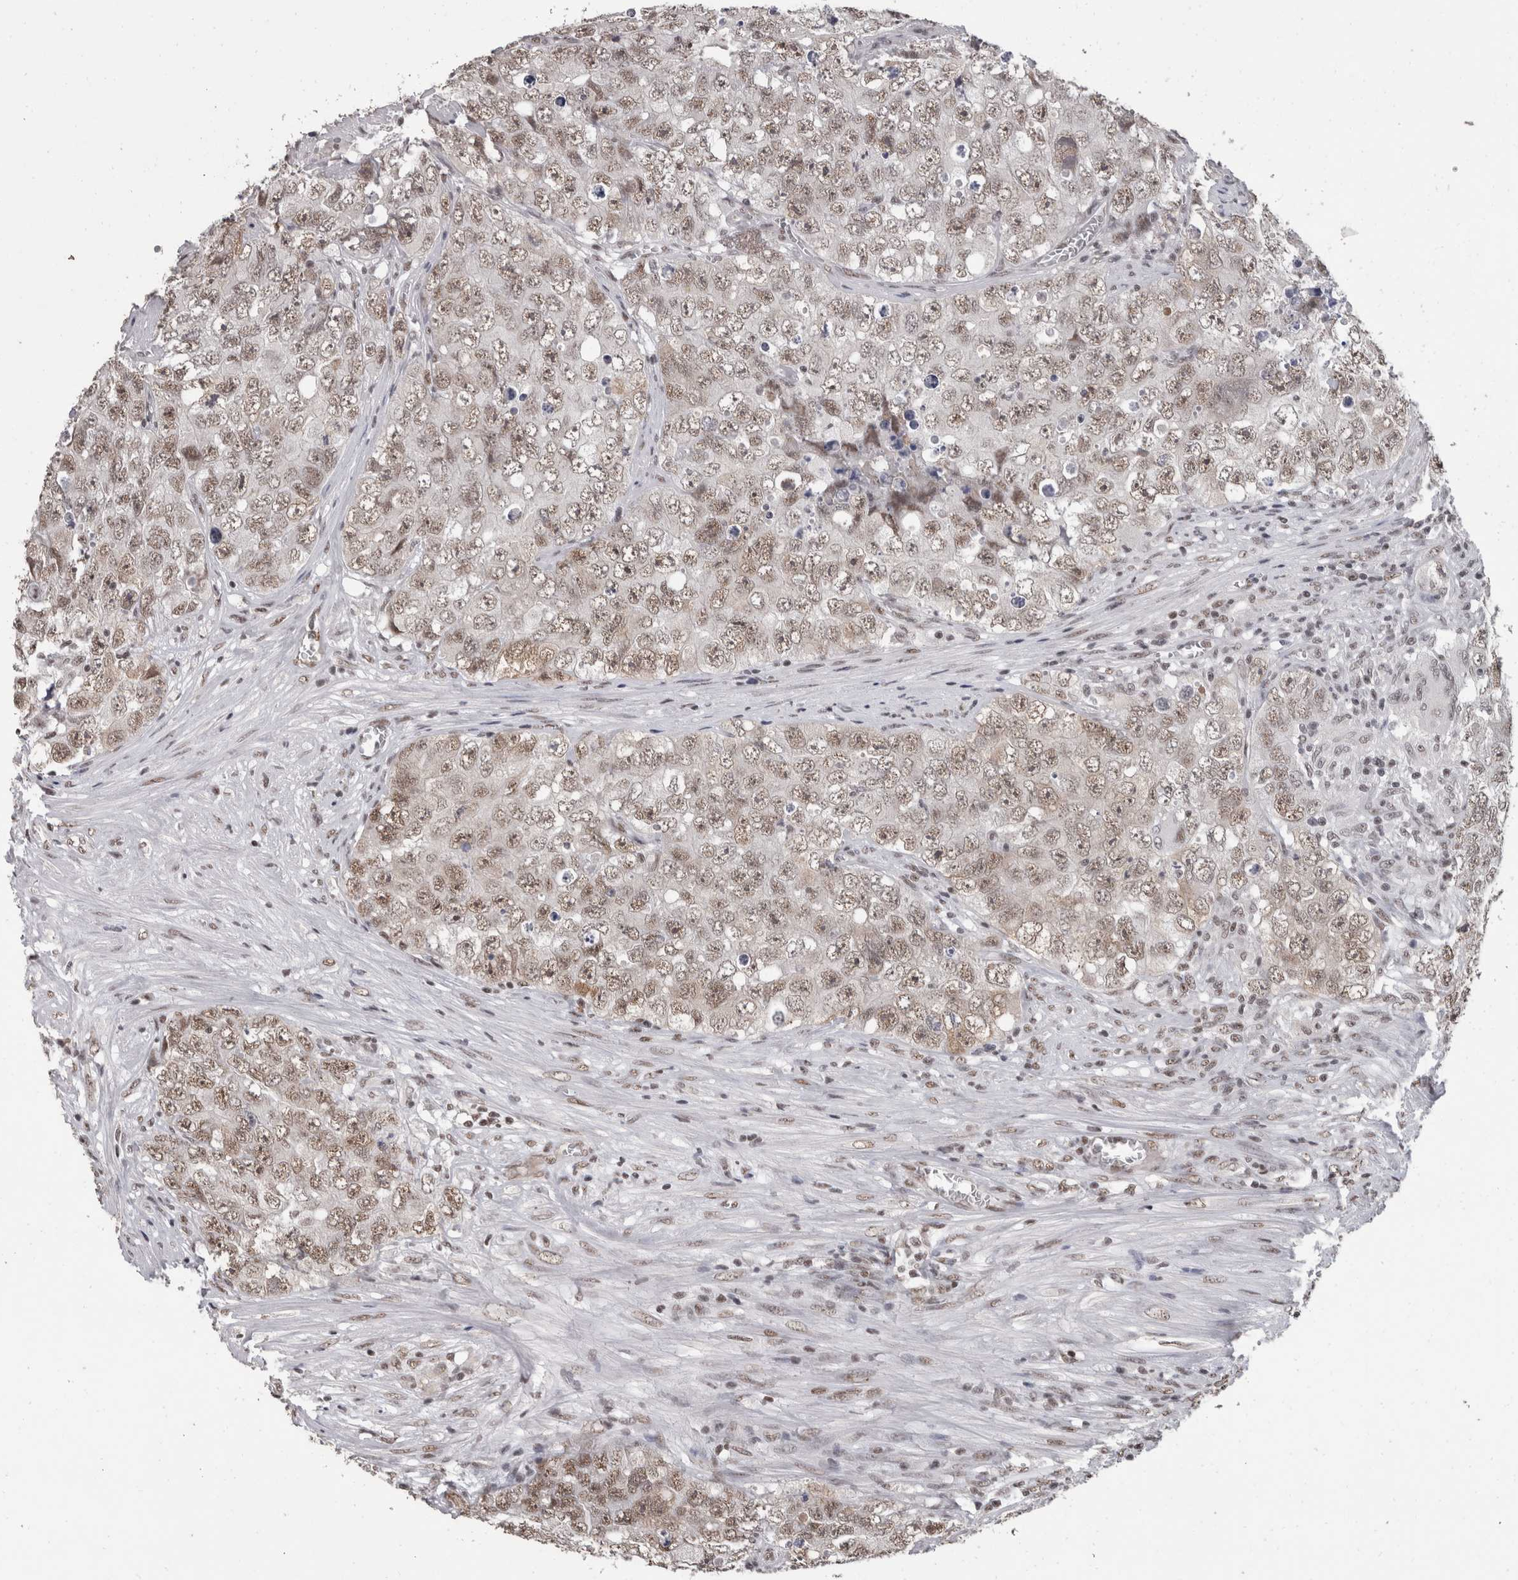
{"staining": {"intensity": "moderate", "quantity": ">75%", "location": "nuclear"}, "tissue": "testis cancer", "cell_type": "Tumor cells", "image_type": "cancer", "snomed": [{"axis": "morphology", "description": "Seminoma, NOS"}, {"axis": "morphology", "description": "Carcinoma, Embryonal, NOS"}, {"axis": "topography", "description": "Testis"}], "caption": "Human testis embryonal carcinoma stained with a brown dye demonstrates moderate nuclear positive expression in about >75% of tumor cells.", "gene": "DDX17", "patient": {"sex": "male", "age": 43}}